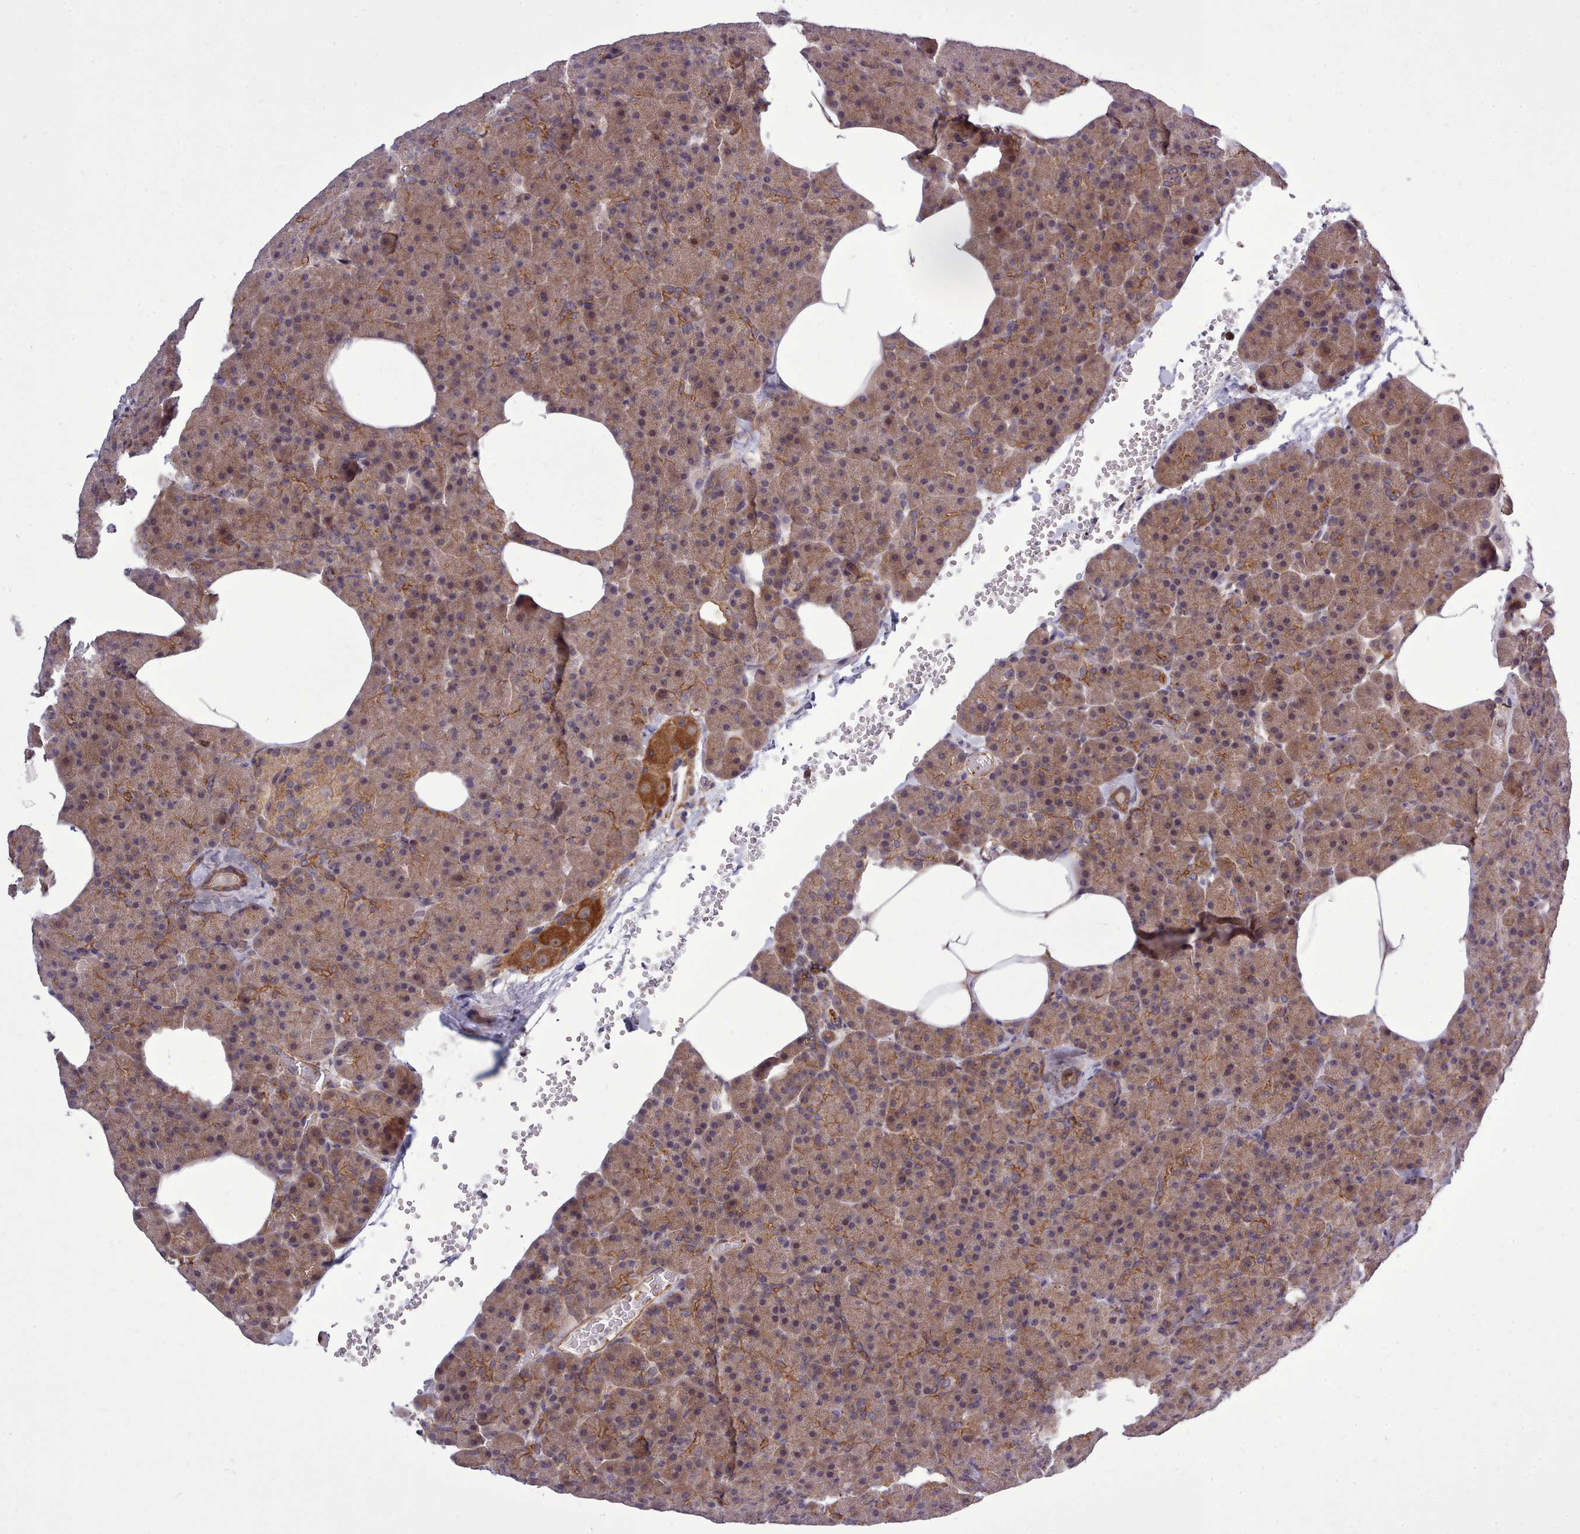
{"staining": {"intensity": "weak", "quantity": "25%-75%", "location": "cytoplasmic/membranous"}, "tissue": "pancreas", "cell_type": "Exocrine glandular cells", "image_type": "normal", "snomed": [{"axis": "morphology", "description": "Normal tissue, NOS"}, {"axis": "morphology", "description": "Carcinoid, malignant, NOS"}, {"axis": "topography", "description": "Pancreas"}], "caption": "Immunohistochemical staining of unremarkable pancreas reveals weak cytoplasmic/membranous protein positivity in about 25%-75% of exocrine glandular cells.", "gene": "STUB1", "patient": {"sex": "female", "age": 35}}